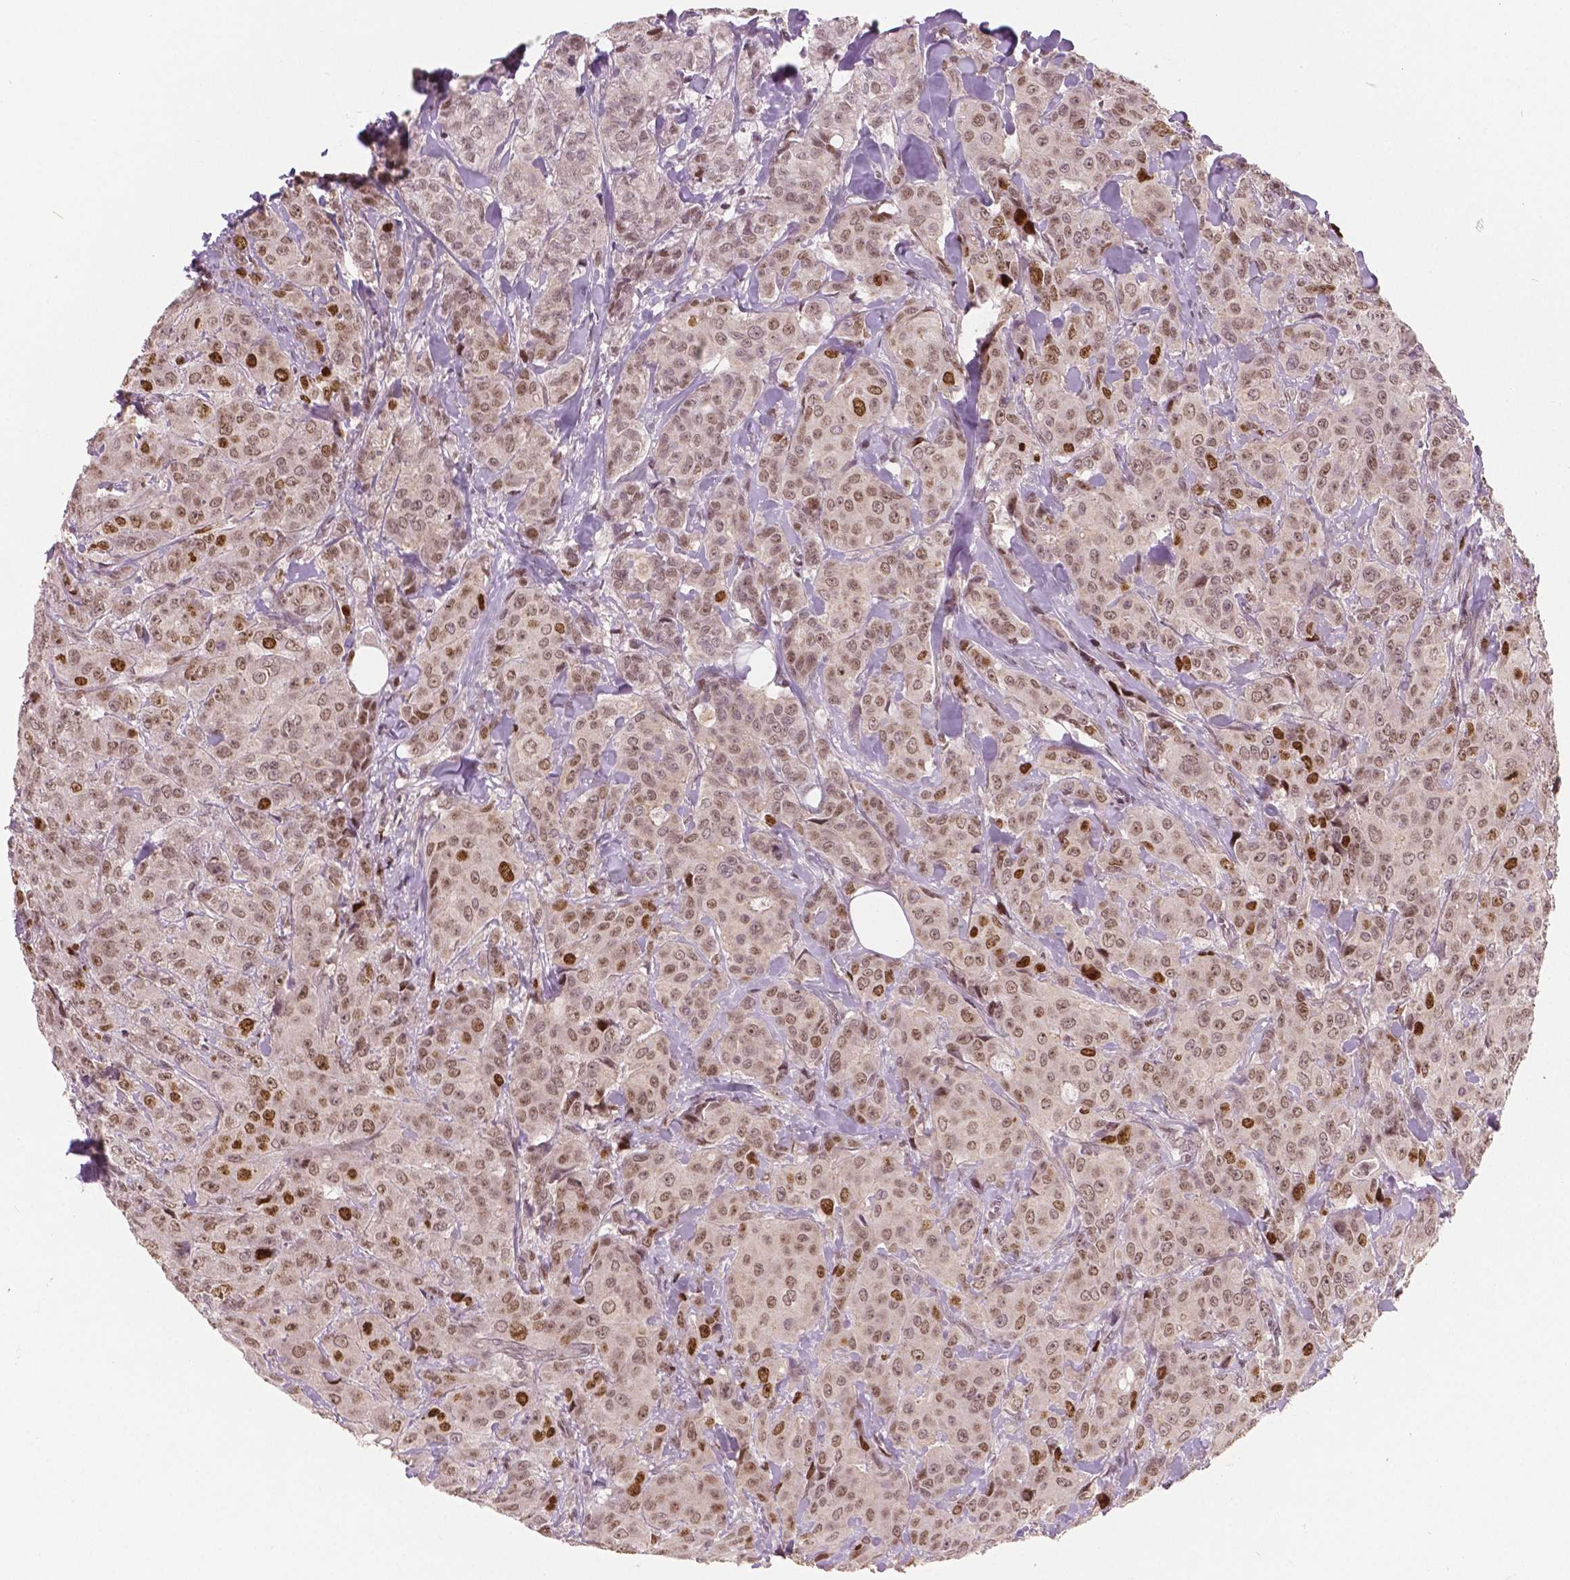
{"staining": {"intensity": "moderate", "quantity": ">75%", "location": "nuclear"}, "tissue": "breast cancer", "cell_type": "Tumor cells", "image_type": "cancer", "snomed": [{"axis": "morphology", "description": "Duct carcinoma"}, {"axis": "topography", "description": "Breast"}], "caption": "Protein staining of breast cancer (intraductal carcinoma) tissue reveals moderate nuclear staining in approximately >75% of tumor cells. The staining was performed using DAB to visualize the protein expression in brown, while the nuclei were stained in blue with hematoxylin (Magnification: 20x).", "gene": "NSD2", "patient": {"sex": "female", "age": 43}}